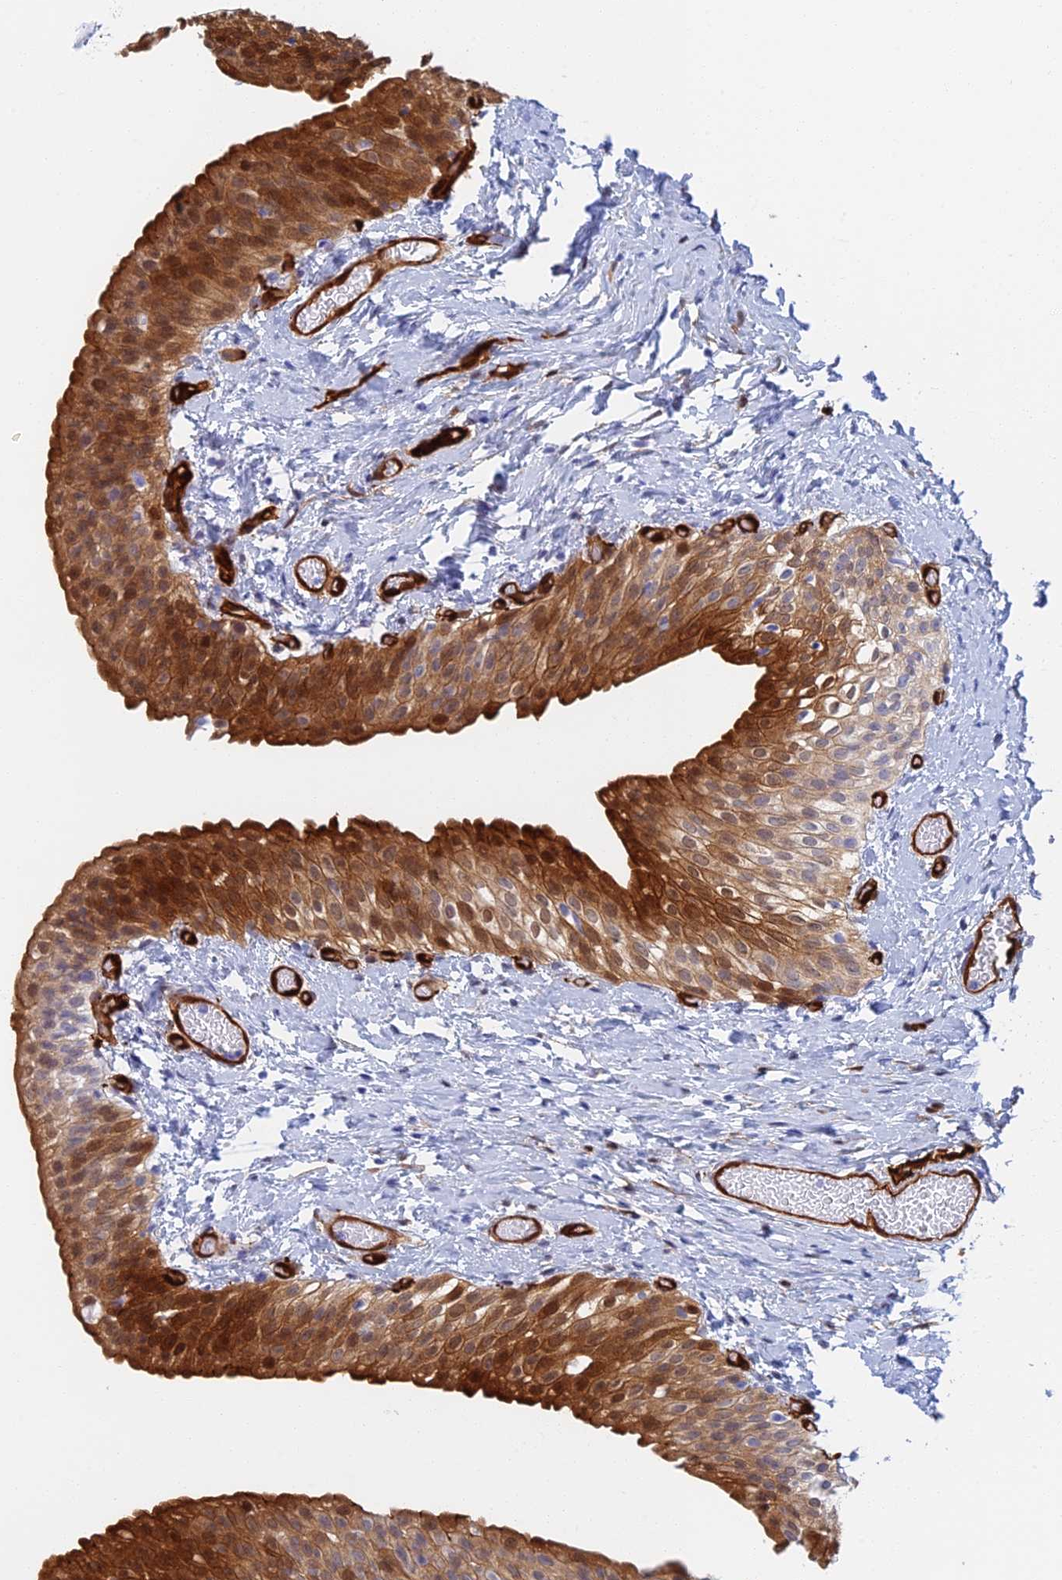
{"staining": {"intensity": "strong", "quantity": "25%-75%", "location": "cytoplasmic/membranous,nuclear"}, "tissue": "urinary bladder", "cell_type": "Urothelial cells", "image_type": "normal", "snomed": [{"axis": "morphology", "description": "Normal tissue, NOS"}, {"axis": "topography", "description": "Urinary bladder"}], "caption": "Urinary bladder was stained to show a protein in brown. There is high levels of strong cytoplasmic/membranous,nuclear staining in about 25%-75% of urothelial cells. The staining was performed using DAB (3,3'-diaminobenzidine) to visualize the protein expression in brown, while the nuclei were stained in blue with hematoxylin (Magnification: 20x).", "gene": "CRIP2", "patient": {"sex": "male", "age": 1}}